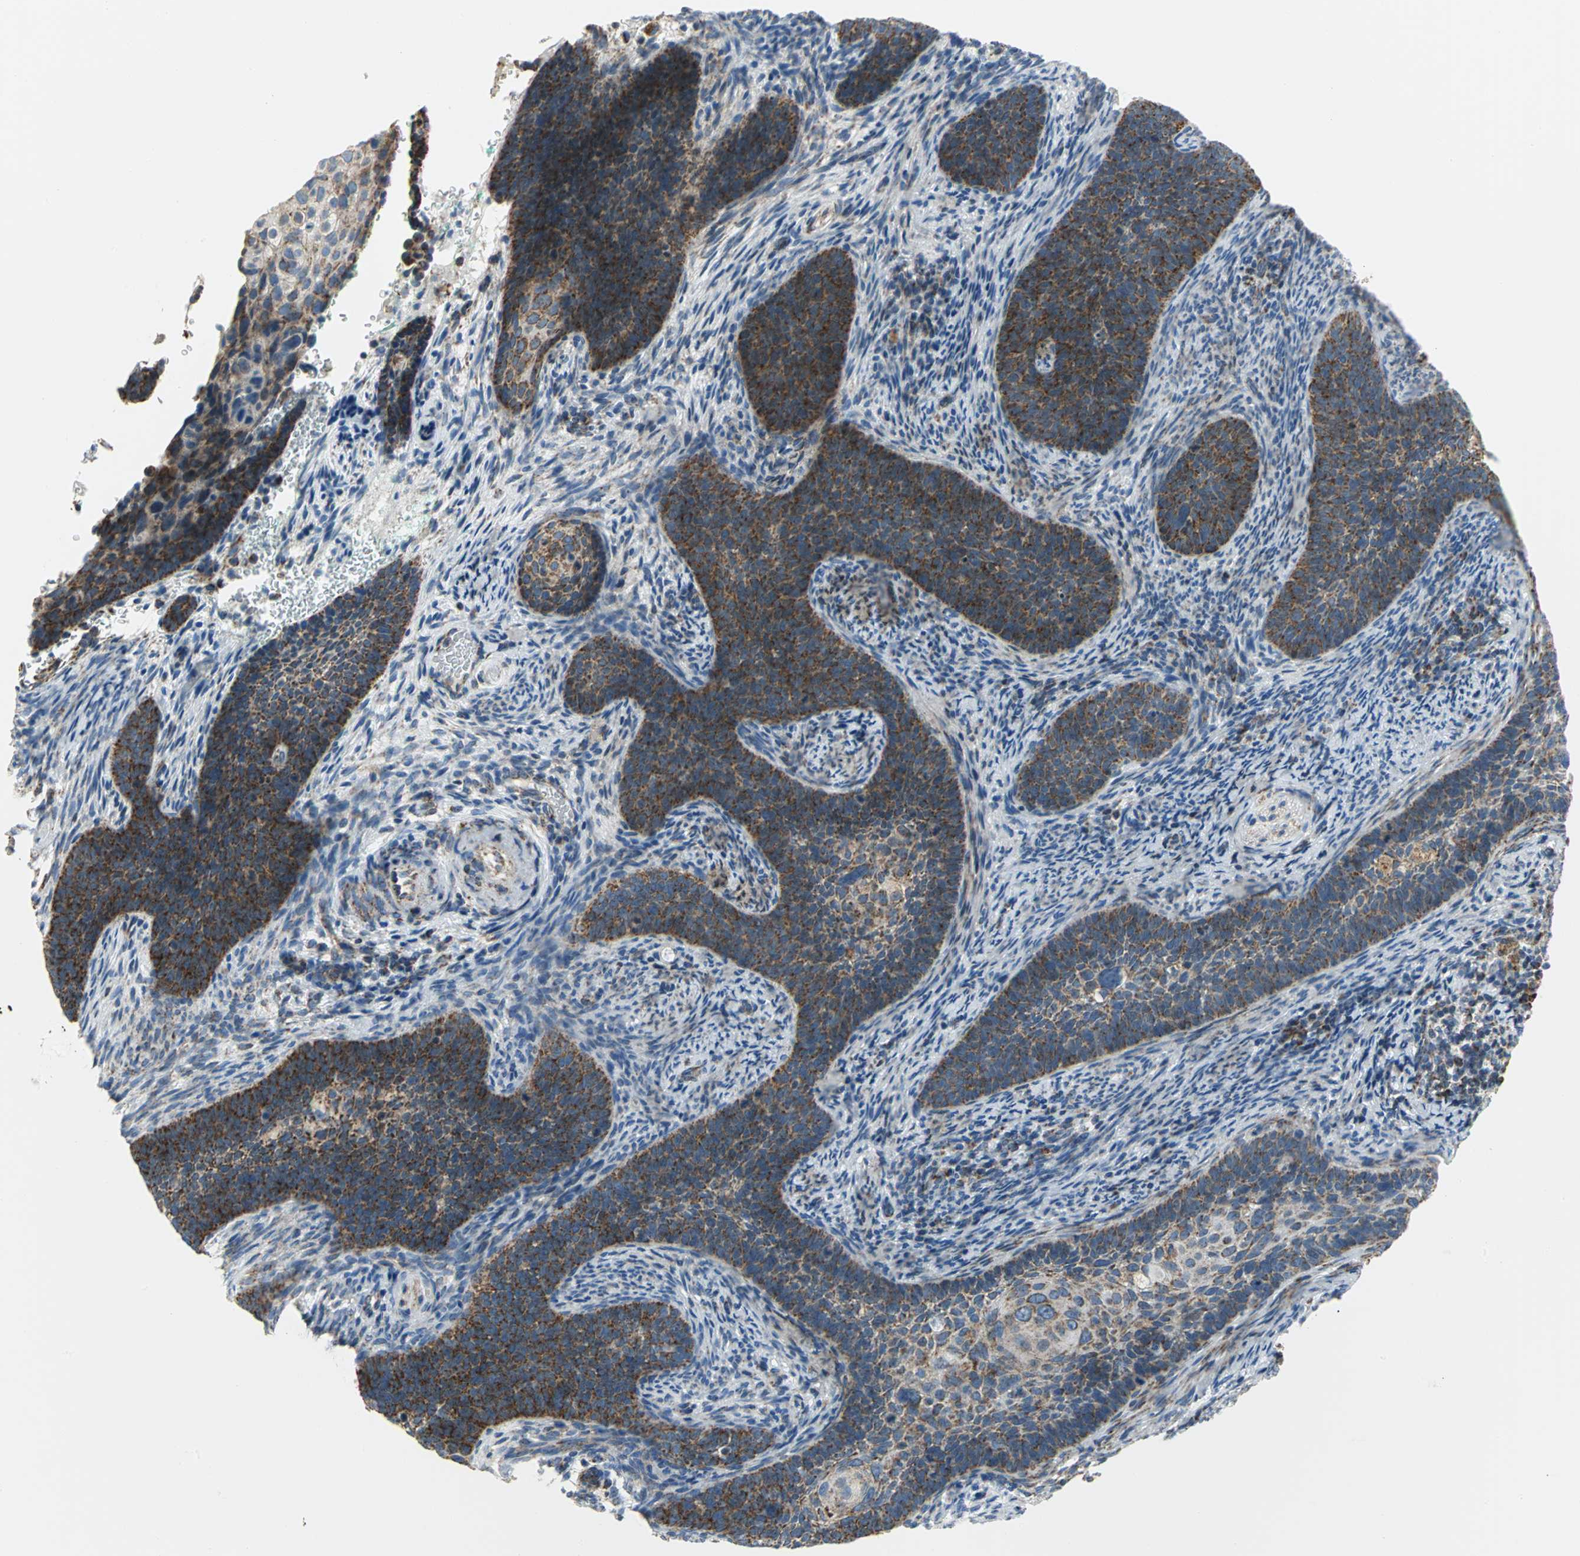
{"staining": {"intensity": "moderate", "quantity": ">75%", "location": "cytoplasmic/membranous"}, "tissue": "cervical cancer", "cell_type": "Tumor cells", "image_type": "cancer", "snomed": [{"axis": "morphology", "description": "Squamous cell carcinoma, NOS"}, {"axis": "topography", "description": "Cervix"}], "caption": "Protein expression analysis of human cervical cancer reveals moderate cytoplasmic/membranous positivity in approximately >75% of tumor cells. (DAB = brown stain, brightfield microscopy at high magnification).", "gene": "NTRK1", "patient": {"sex": "female", "age": 33}}